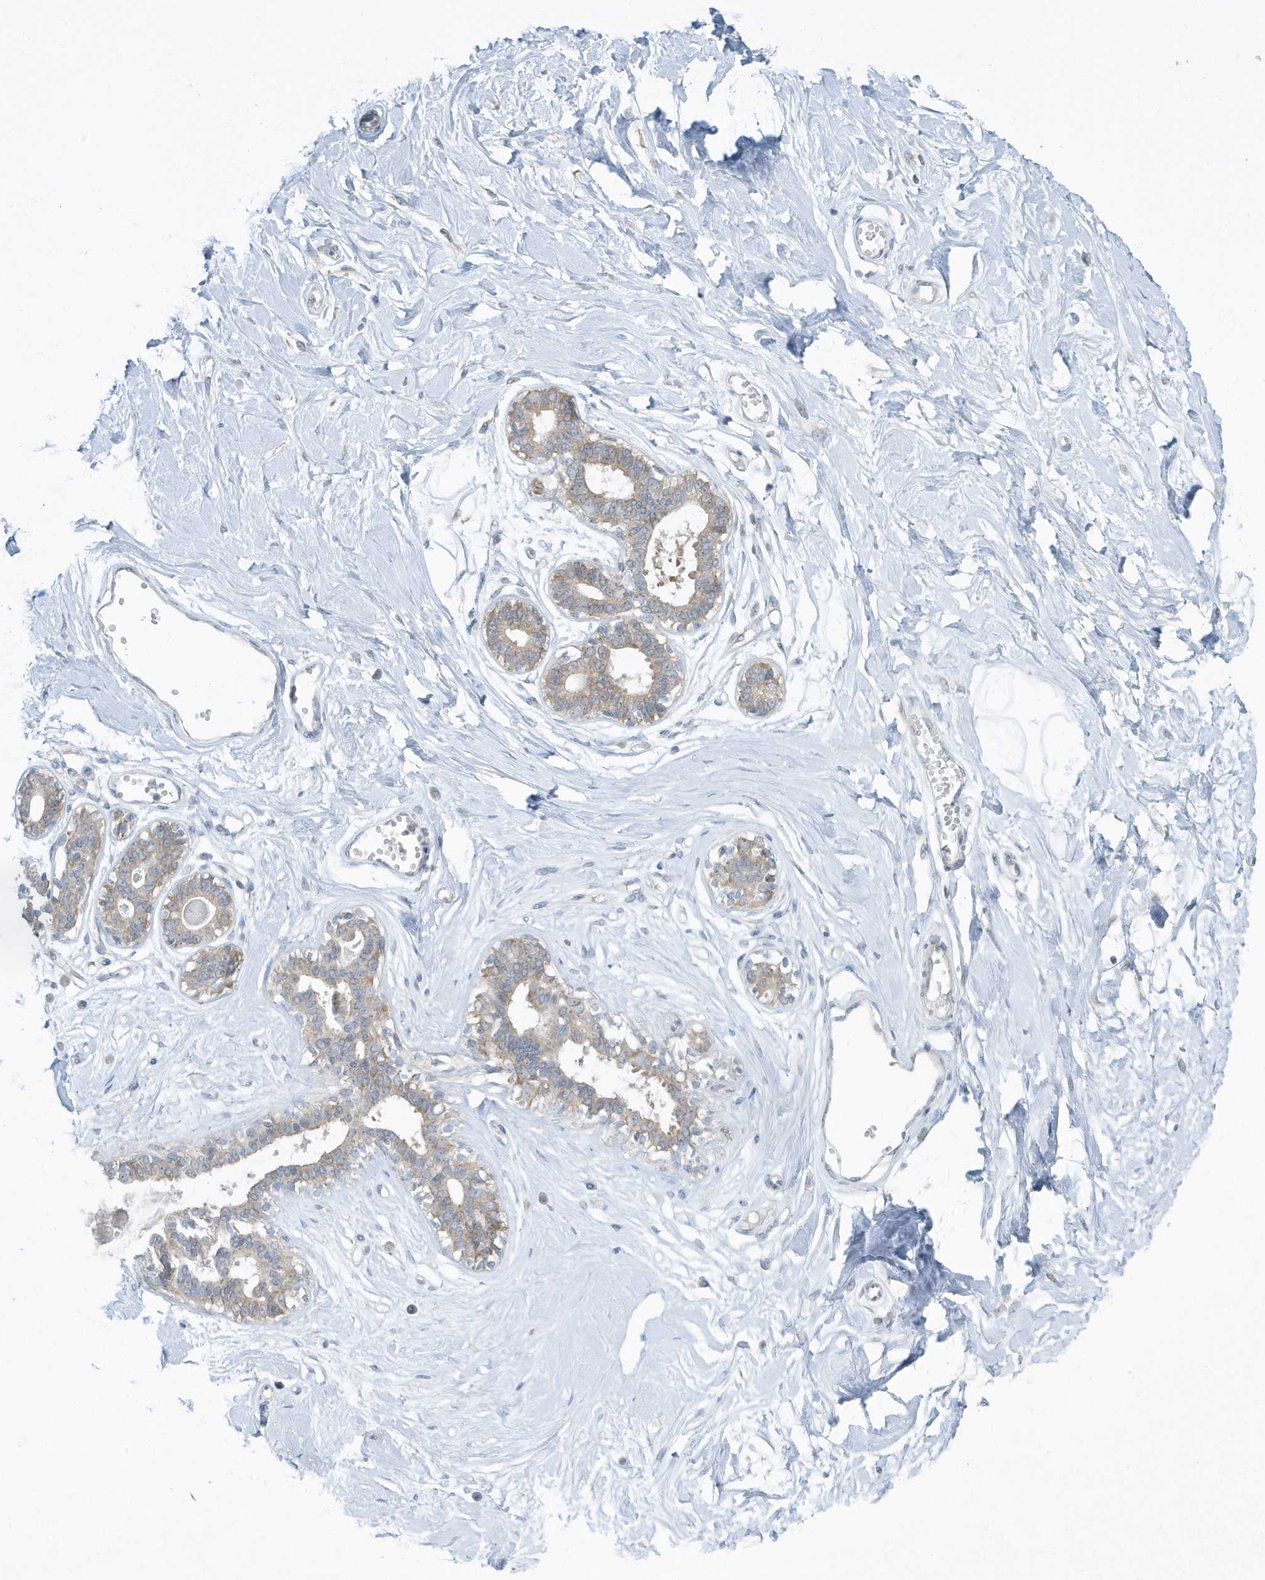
{"staining": {"intensity": "negative", "quantity": "none", "location": "none"}, "tissue": "breast", "cell_type": "Adipocytes", "image_type": "normal", "snomed": [{"axis": "morphology", "description": "Normal tissue, NOS"}, {"axis": "topography", "description": "Breast"}], "caption": "This is an immunohistochemistry (IHC) image of benign human breast. There is no positivity in adipocytes.", "gene": "SCN3A", "patient": {"sex": "female", "age": 45}}